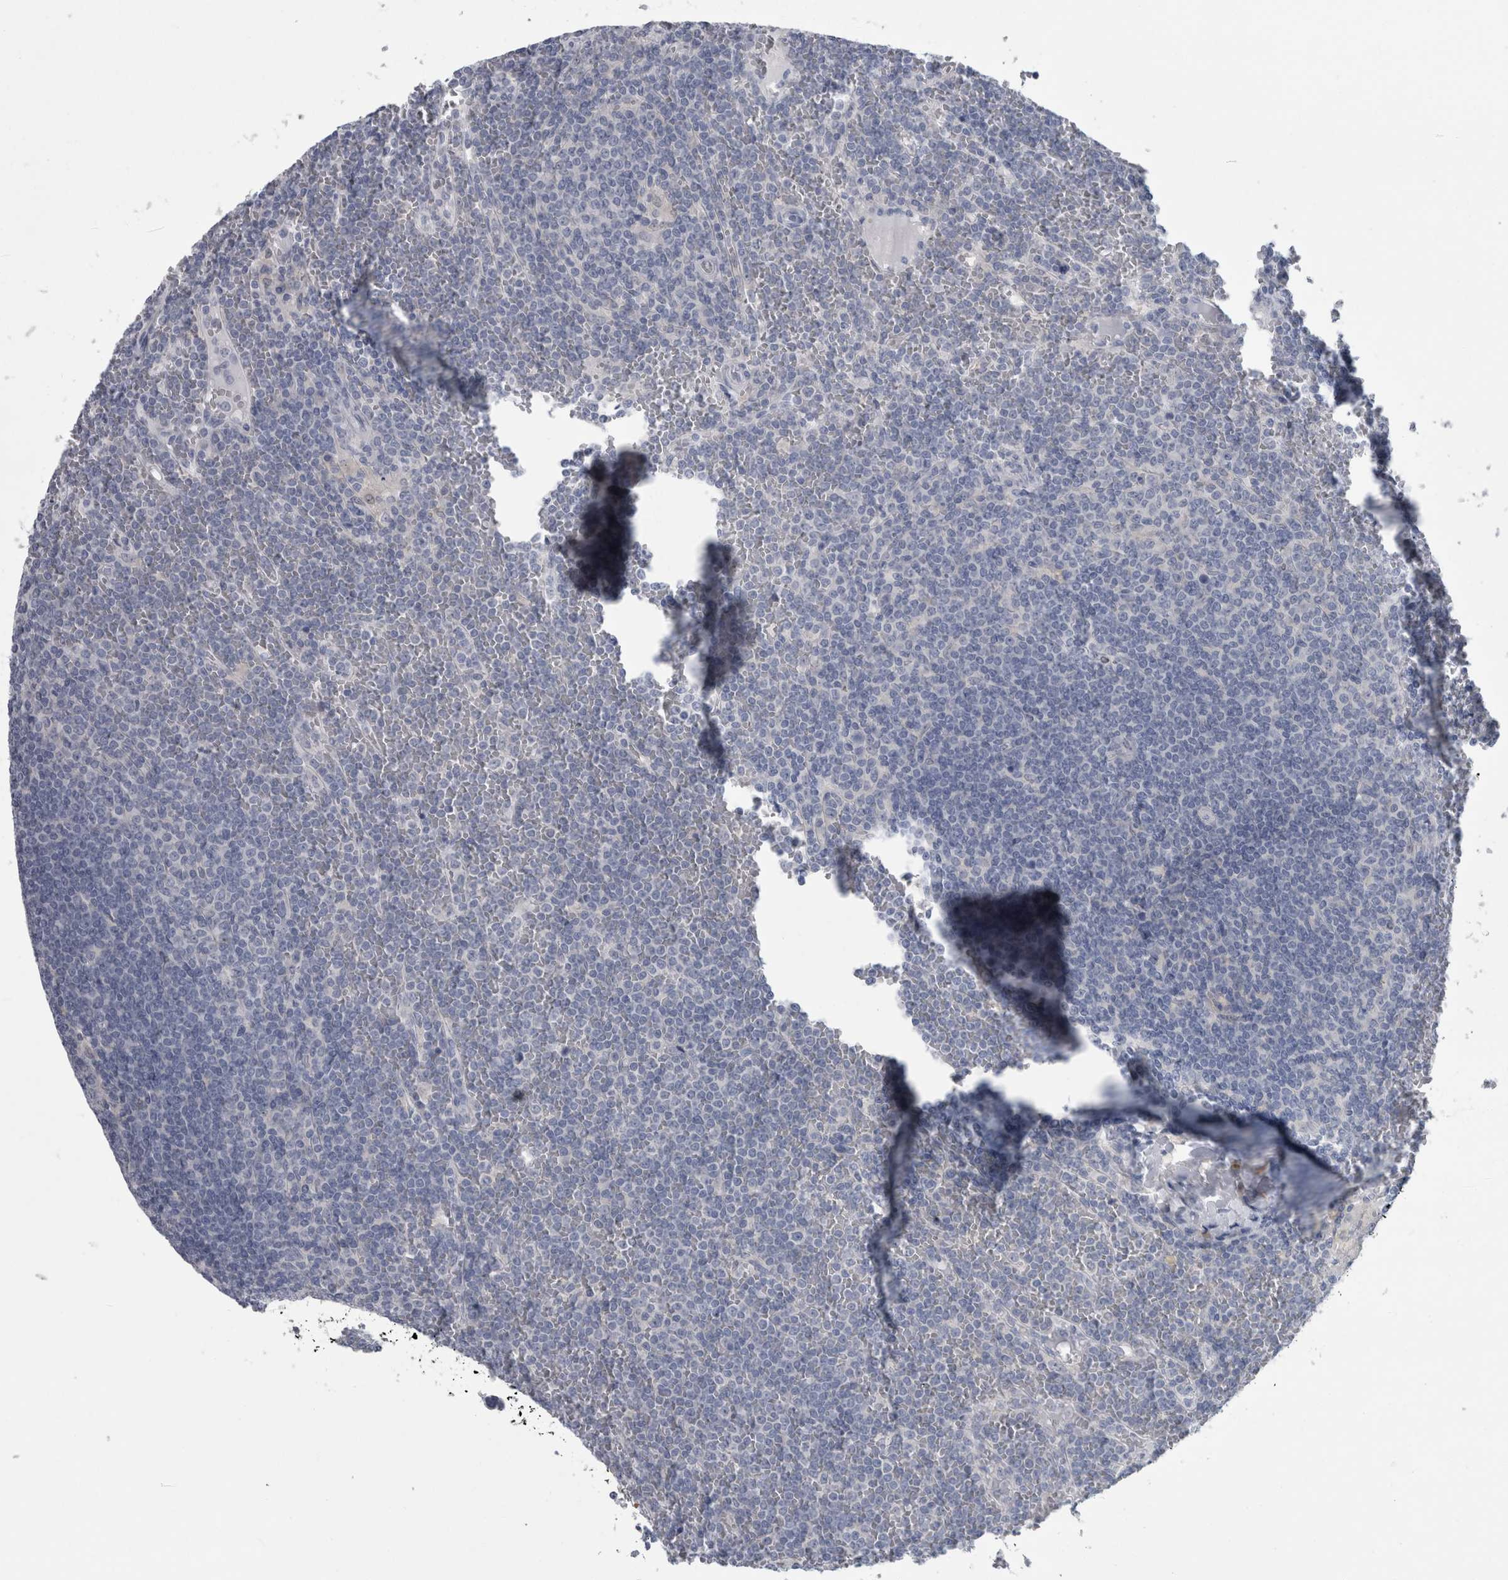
{"staining": {"intensity": "negative", "quantity": "none", "location": "none"}, "tissue": "lymphoma", "cell_type": "Tumor cells", "image_type": "cancer", "snomed": [{"axis": "morphology", "description": "Malignant lymphoma, non-Hodgkin's type, Low grade"}, {"axis": "topography", "description": "Spleen"}], "caption": "Tumor cells are negative for protein expression in human lymphoma. (DAB (3,3'-diaminobenzidine) IHC with hematoxylin counter stain).", "gene": "FAM83H", "patient": {"sex": "female", "age": 19}}